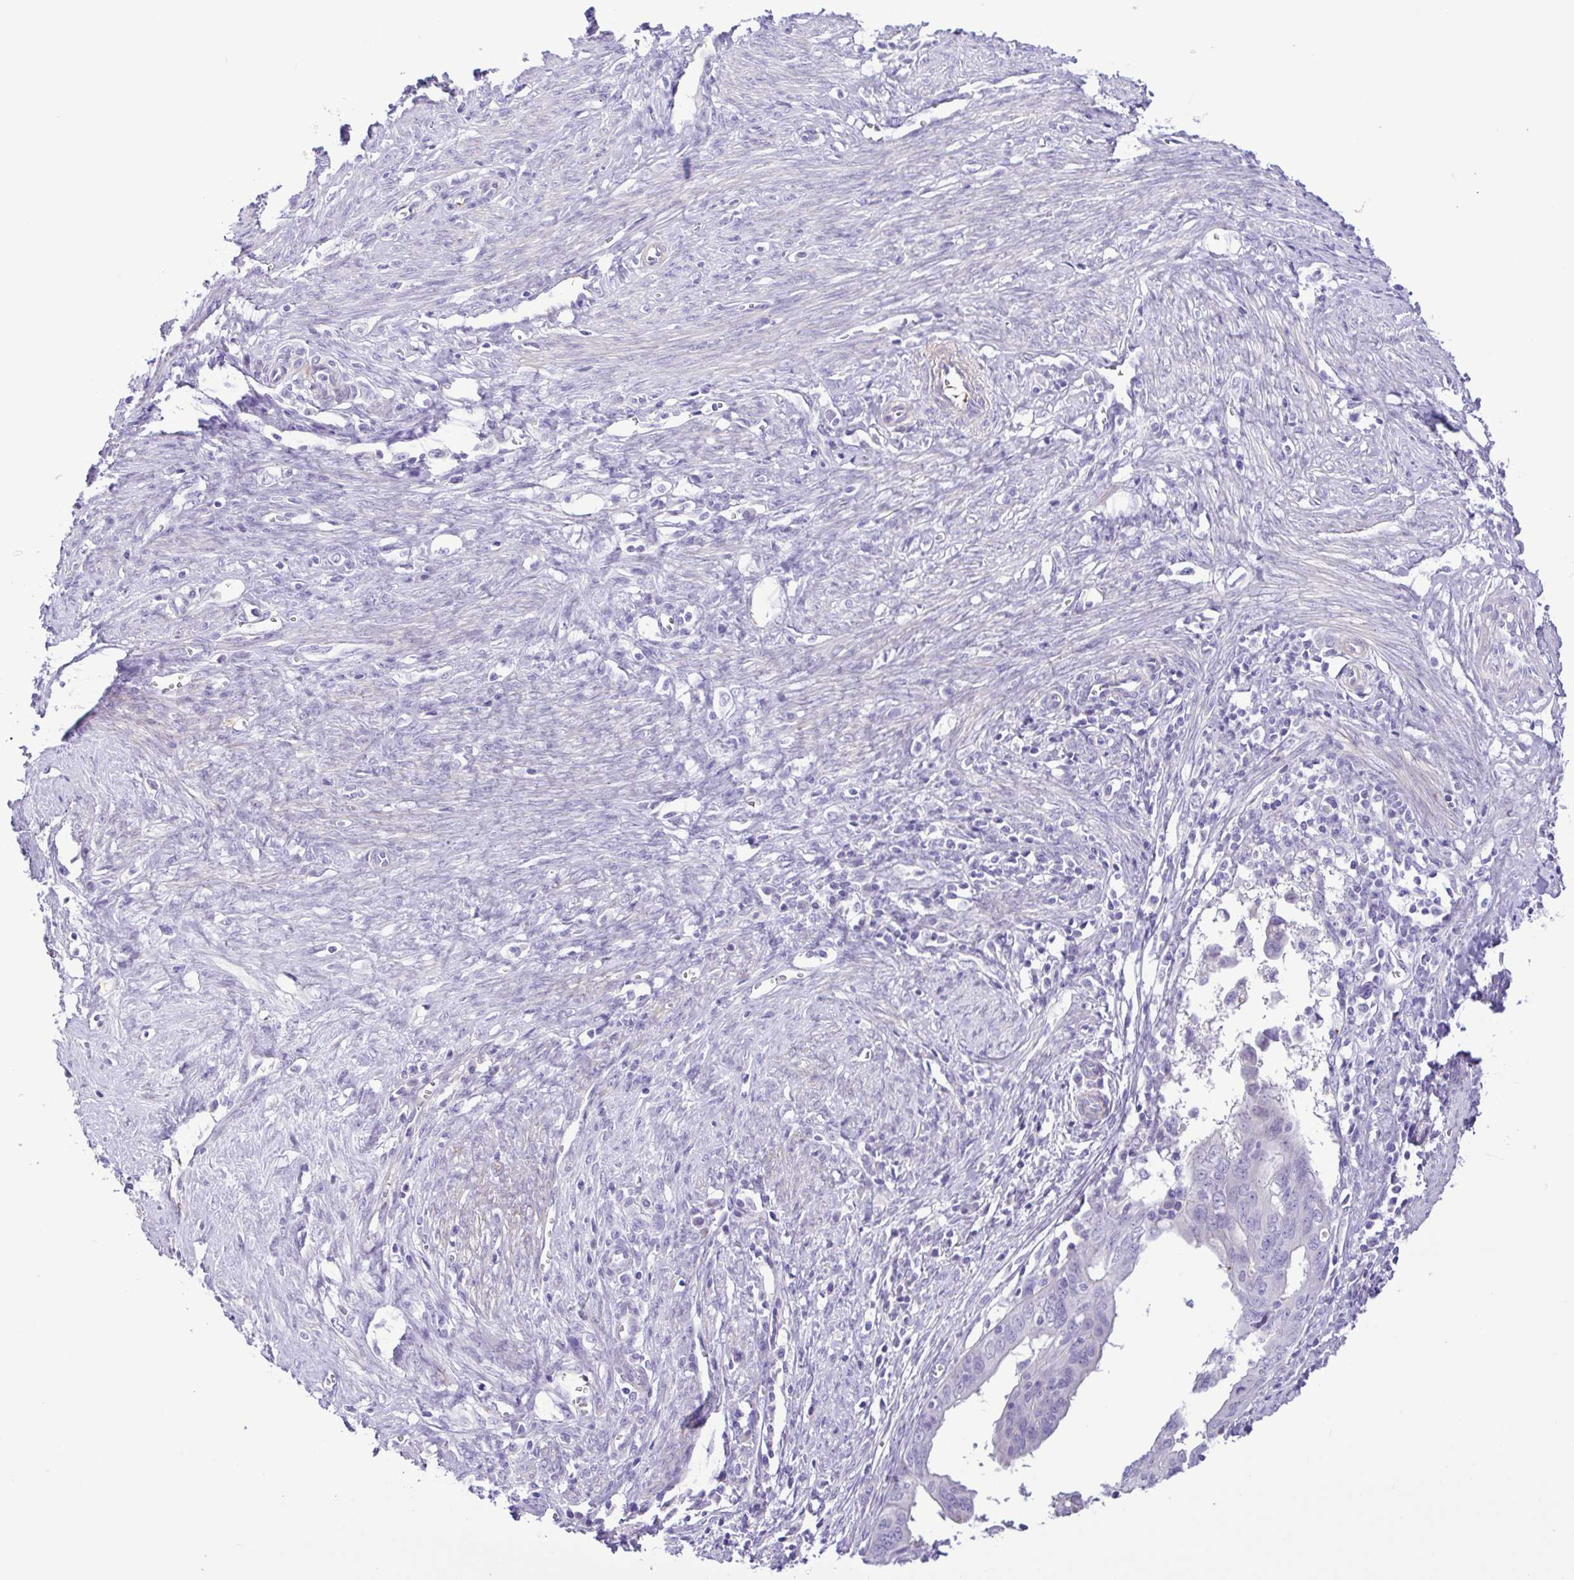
{"staining": {"intensity": "negative", "quantity": "none", "location": "none"}, "tissue": "endometrial cancer", "cell_type": "Tumor cells", "image_type": "cancer", "snomed": [{"axis": "morphology", "description": "Adenocarcinoma, NOS"}, {"axis": "topography", "description": "Endometrium"}], "caption": "Immunohistochemistry of endometrial adenocarcinoma reveals no positivity in tumor cells.", "gene": "GABBR2", "patient": {"sex": "female", "age": 65}}